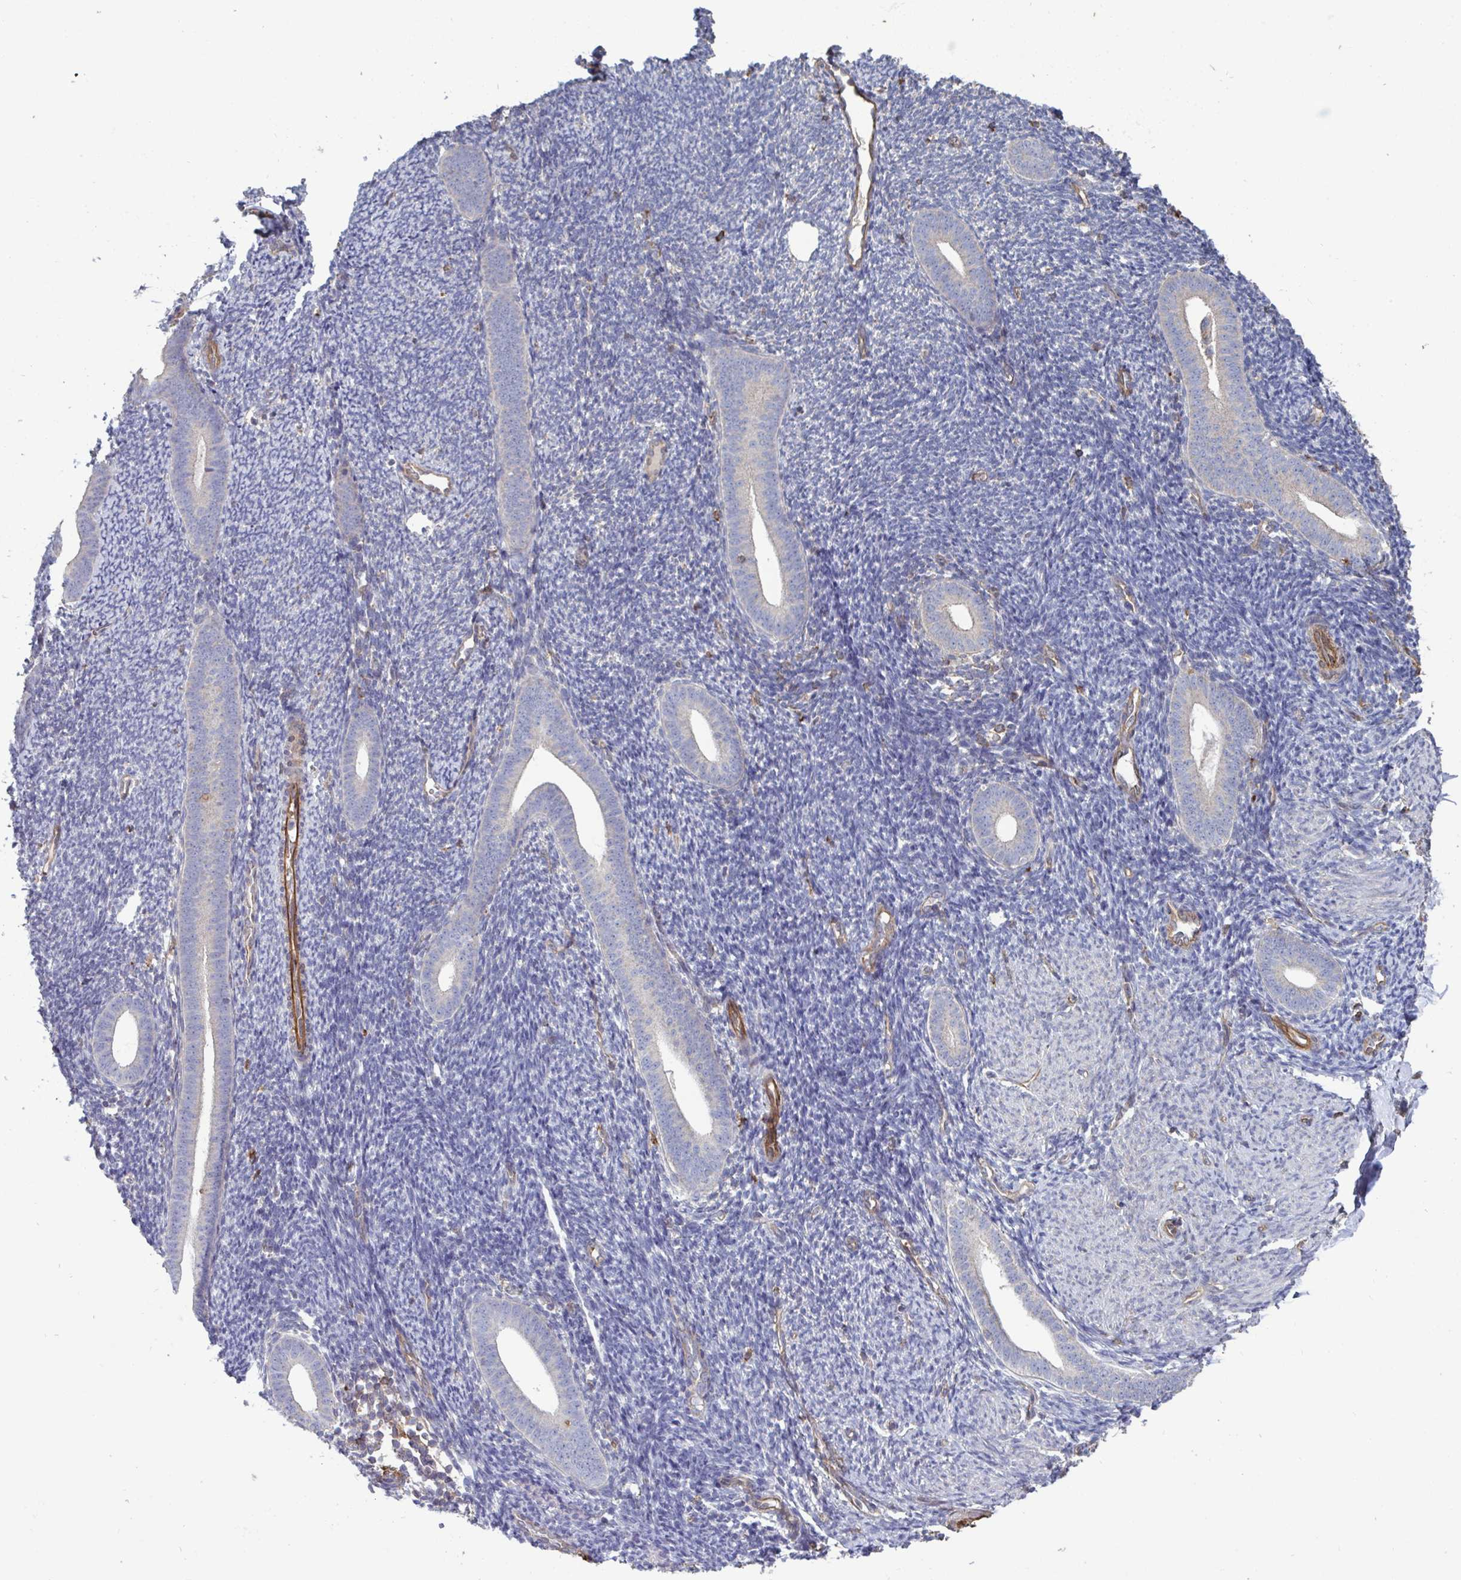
{"staining": {"intensity": "negative", "quantity": "none", "location": "none"}, "tissue": "endometrium", "cell_type": "Cells in endometrial stroma", "image_type": "normal", "snomed": [{"axis": "morphology", "description": "Normal tissue, NOS"}, {"axis": "topography", "description": "Endometrium"}], "caption": "Protein analysis of normal endometrium reveals no significant positivity in cells in endometrial stroma. (Immunohistochemistry (ihc), brightfield microscopy, high magnification).", "gene": "ISCU", "patient": {"sex": "female", "age": 39}}